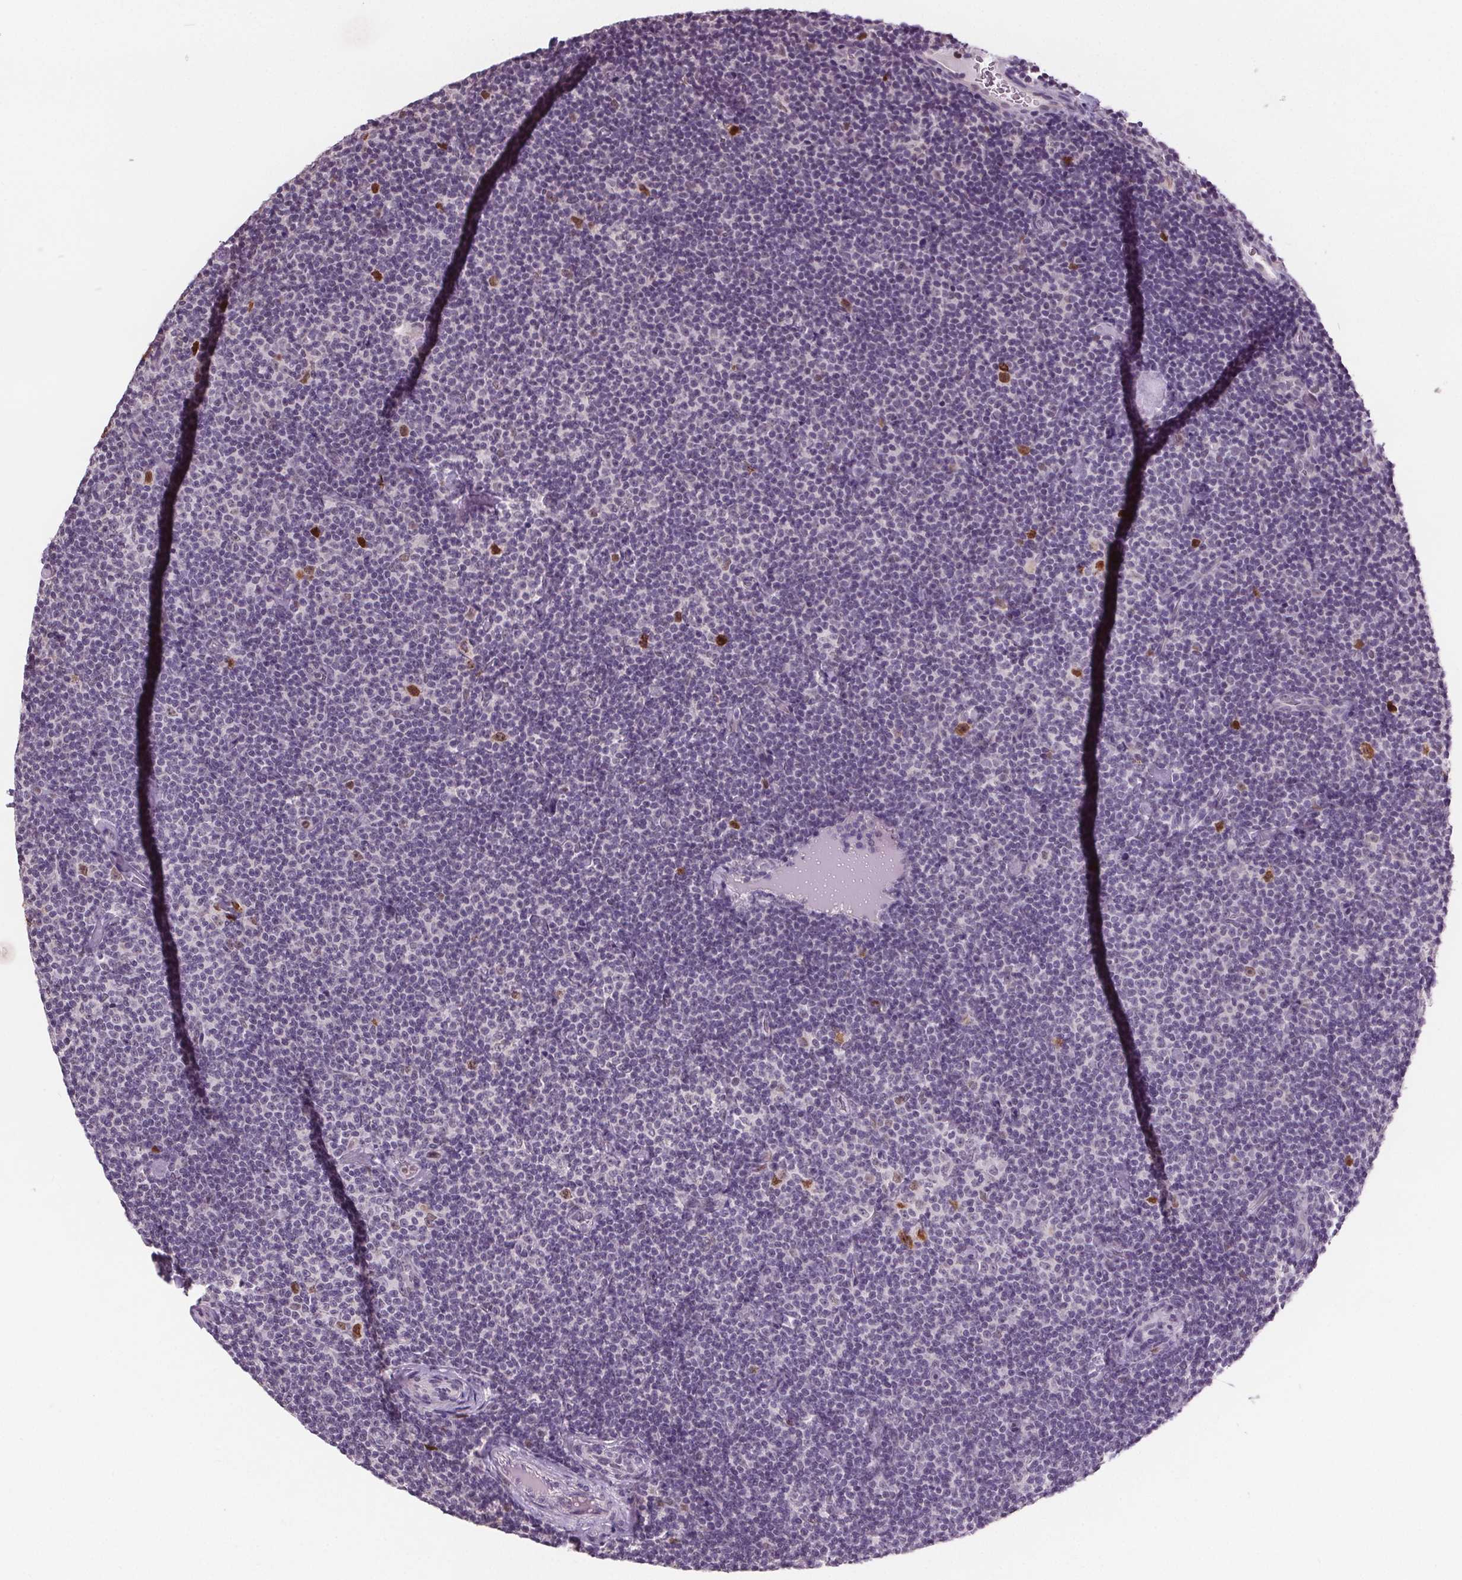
{"staining": {"intensity": "negative", "quantity": "none", "location": "none"}, "tissue": "lymphoma", "cell_type": "Tumor cells", "image_type": "cancer", "snomed": [{"axis": "morphology", "description": "Malignant lymphoma, non-Hodgkin's type, Low grade"}, {"axis": "topography", "description": "Lymph node"}], "caption": "Malignant lymphoma, non-Hodgkin's type (low-grade) stained for a protein using immunohistochemistry exhibits no expression tumor cells.", "gene": "CENPF", "patient": {"sex": "male", "age": 81}}